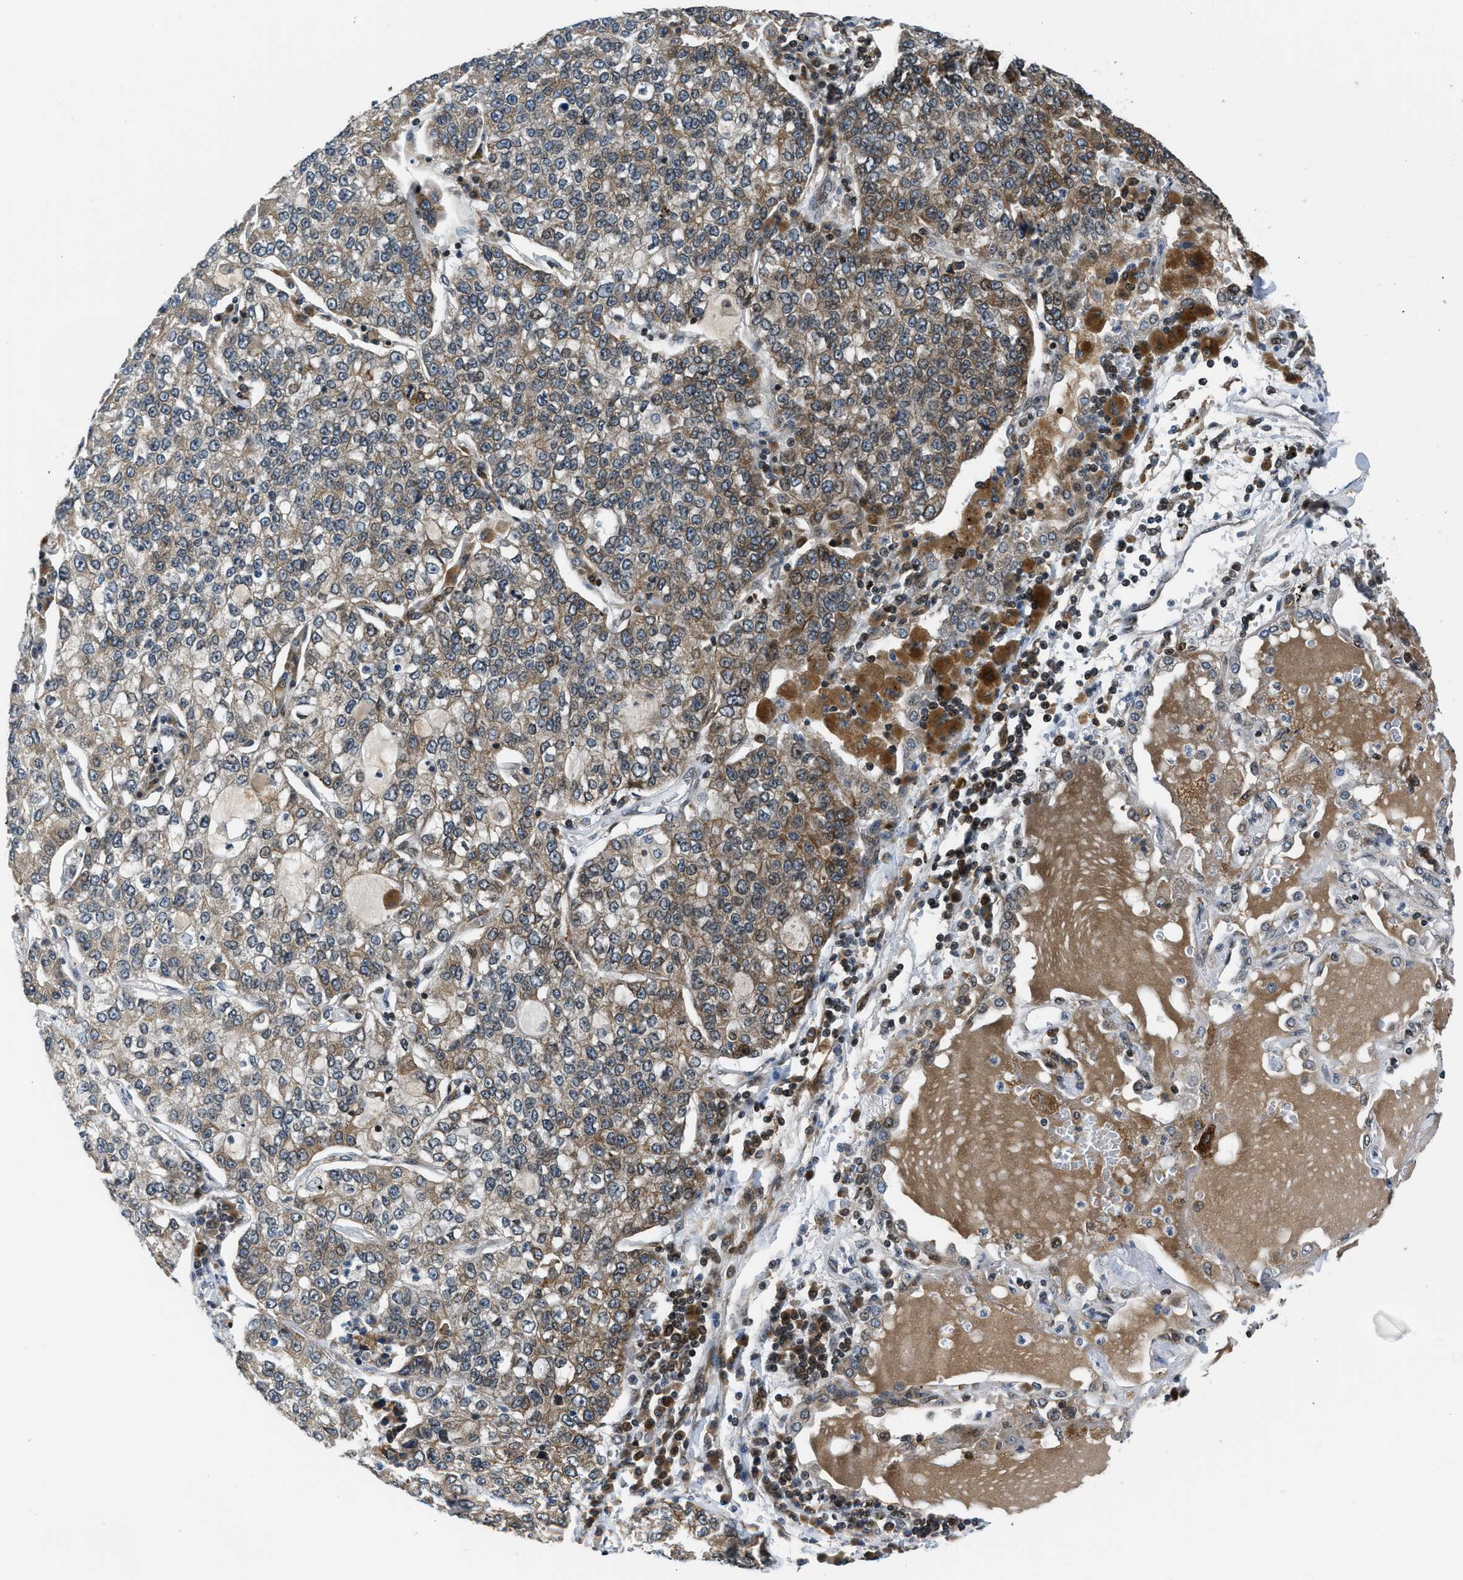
{"staining": {"intensity": "moderate", "quantity": "<25%", "location": "cytoplasmic/membranous"}, "tissue": "lung cancer", "cell_type": "Tumor cells", "image_type": "cancer", "snomed": [{"axis": "morphology", "description": "Adenocarcinoma, NOS"}, {"axis": "topography", "description": "Lung"}], "caption": "Lung cancer (adenocarcinoma) stained with DAB immunohistochemistry (IHC) reveals low levels of moderate cytoplasmic/membranous staining in about <25% of tumor cells.", "gene": "RETREG3", "patient": {"sex": "male", "age": 49}}